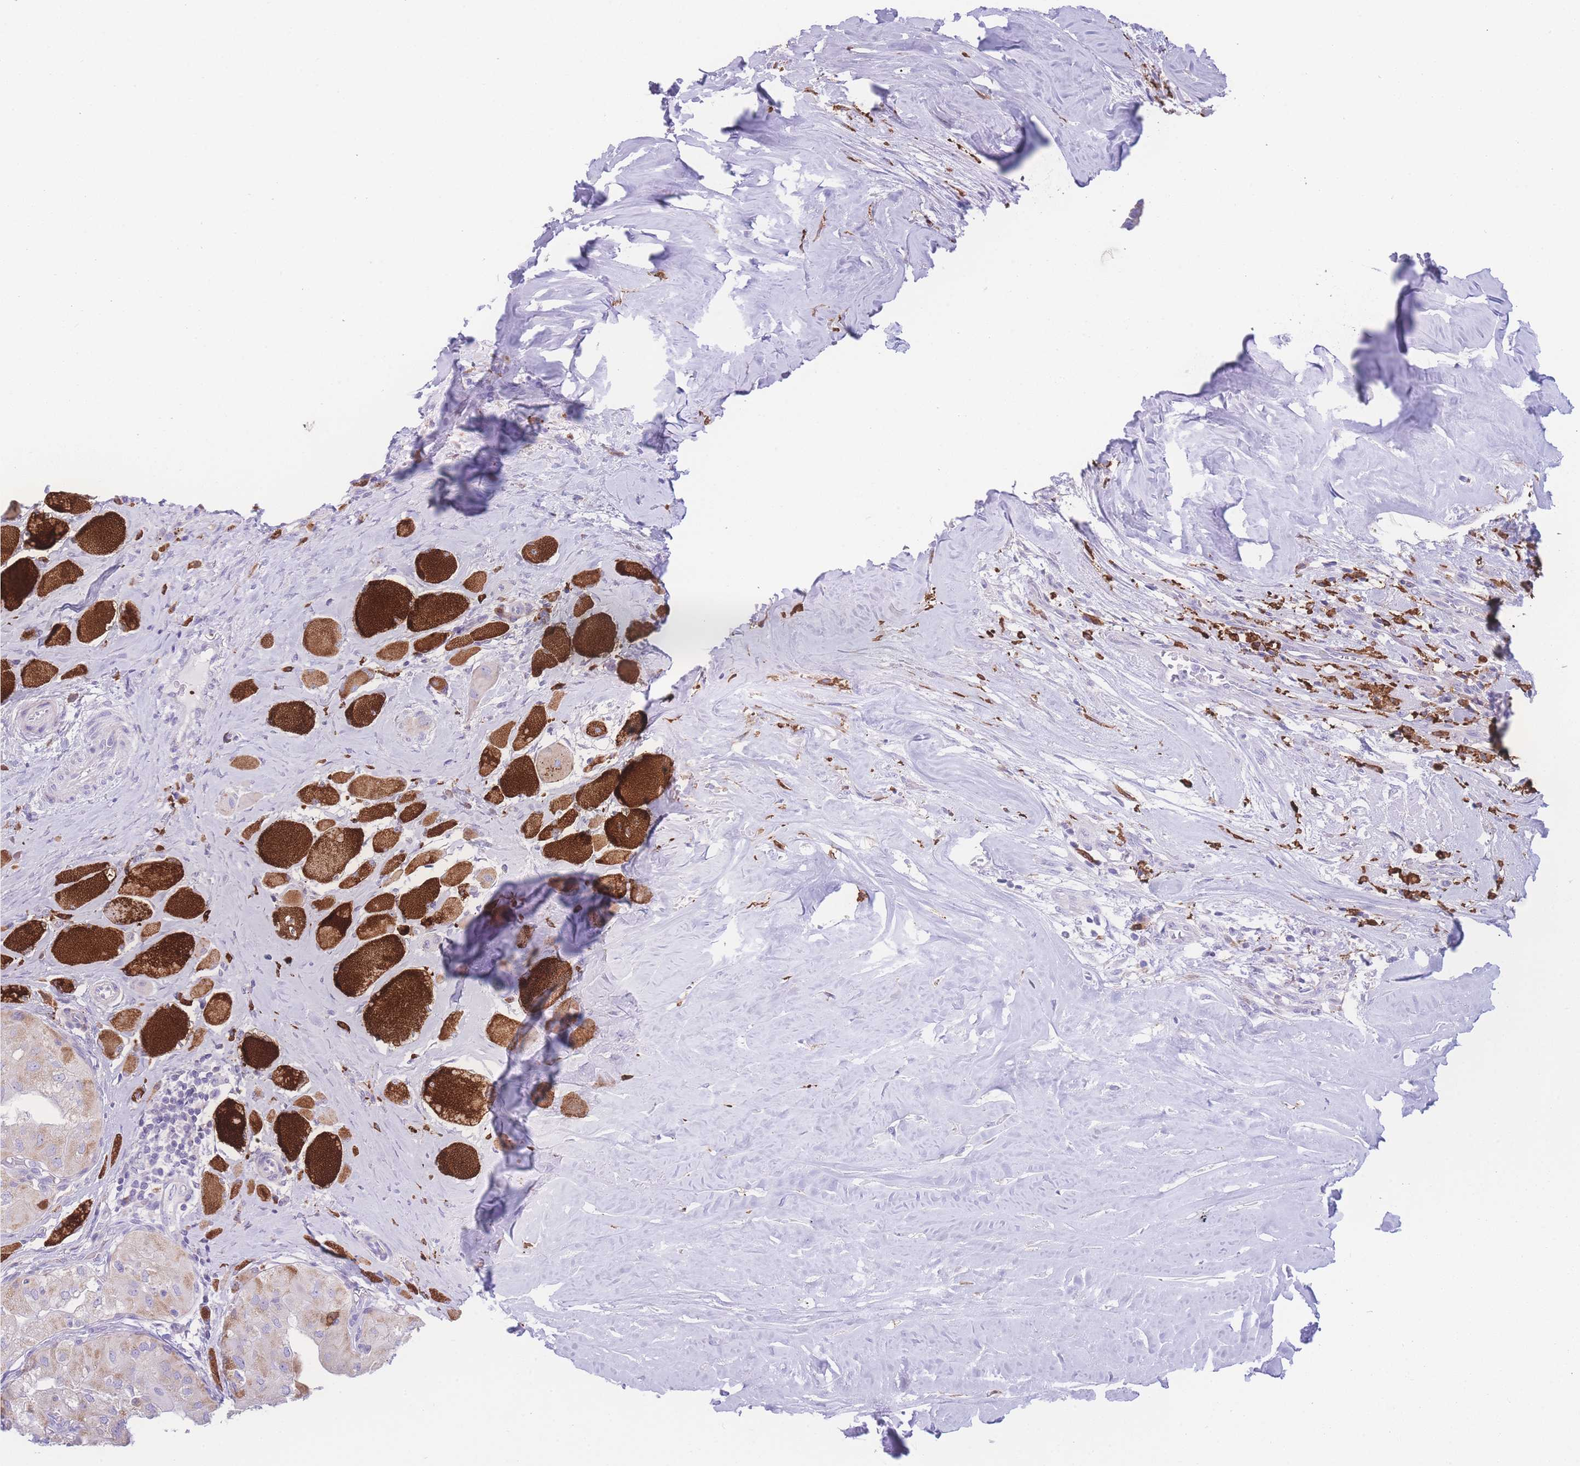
{"staining": {"intensity": "weak", "quantity": "25%-75%", "location": "cytoplasmic/membranous"}, "tissue": "thyroid cancer", "cell_type": "Tumor cells", "image_type": "cancer", "snomed": [{"axis": "morphology", "description": "Papillary adenocarcinoma, NOS"}, {"axis": "topography", "description": "Thyroid gland"}], "caption": "The photomicrograph demonstrates staining of thyroid cancer (papillary adenocarcinoma), revealing weak cytoplasmic/membranous protein positivity (brown color) within tumor cells.", "gene": "NBEAL1", "patient": {"sex": "female", "age": 59}}